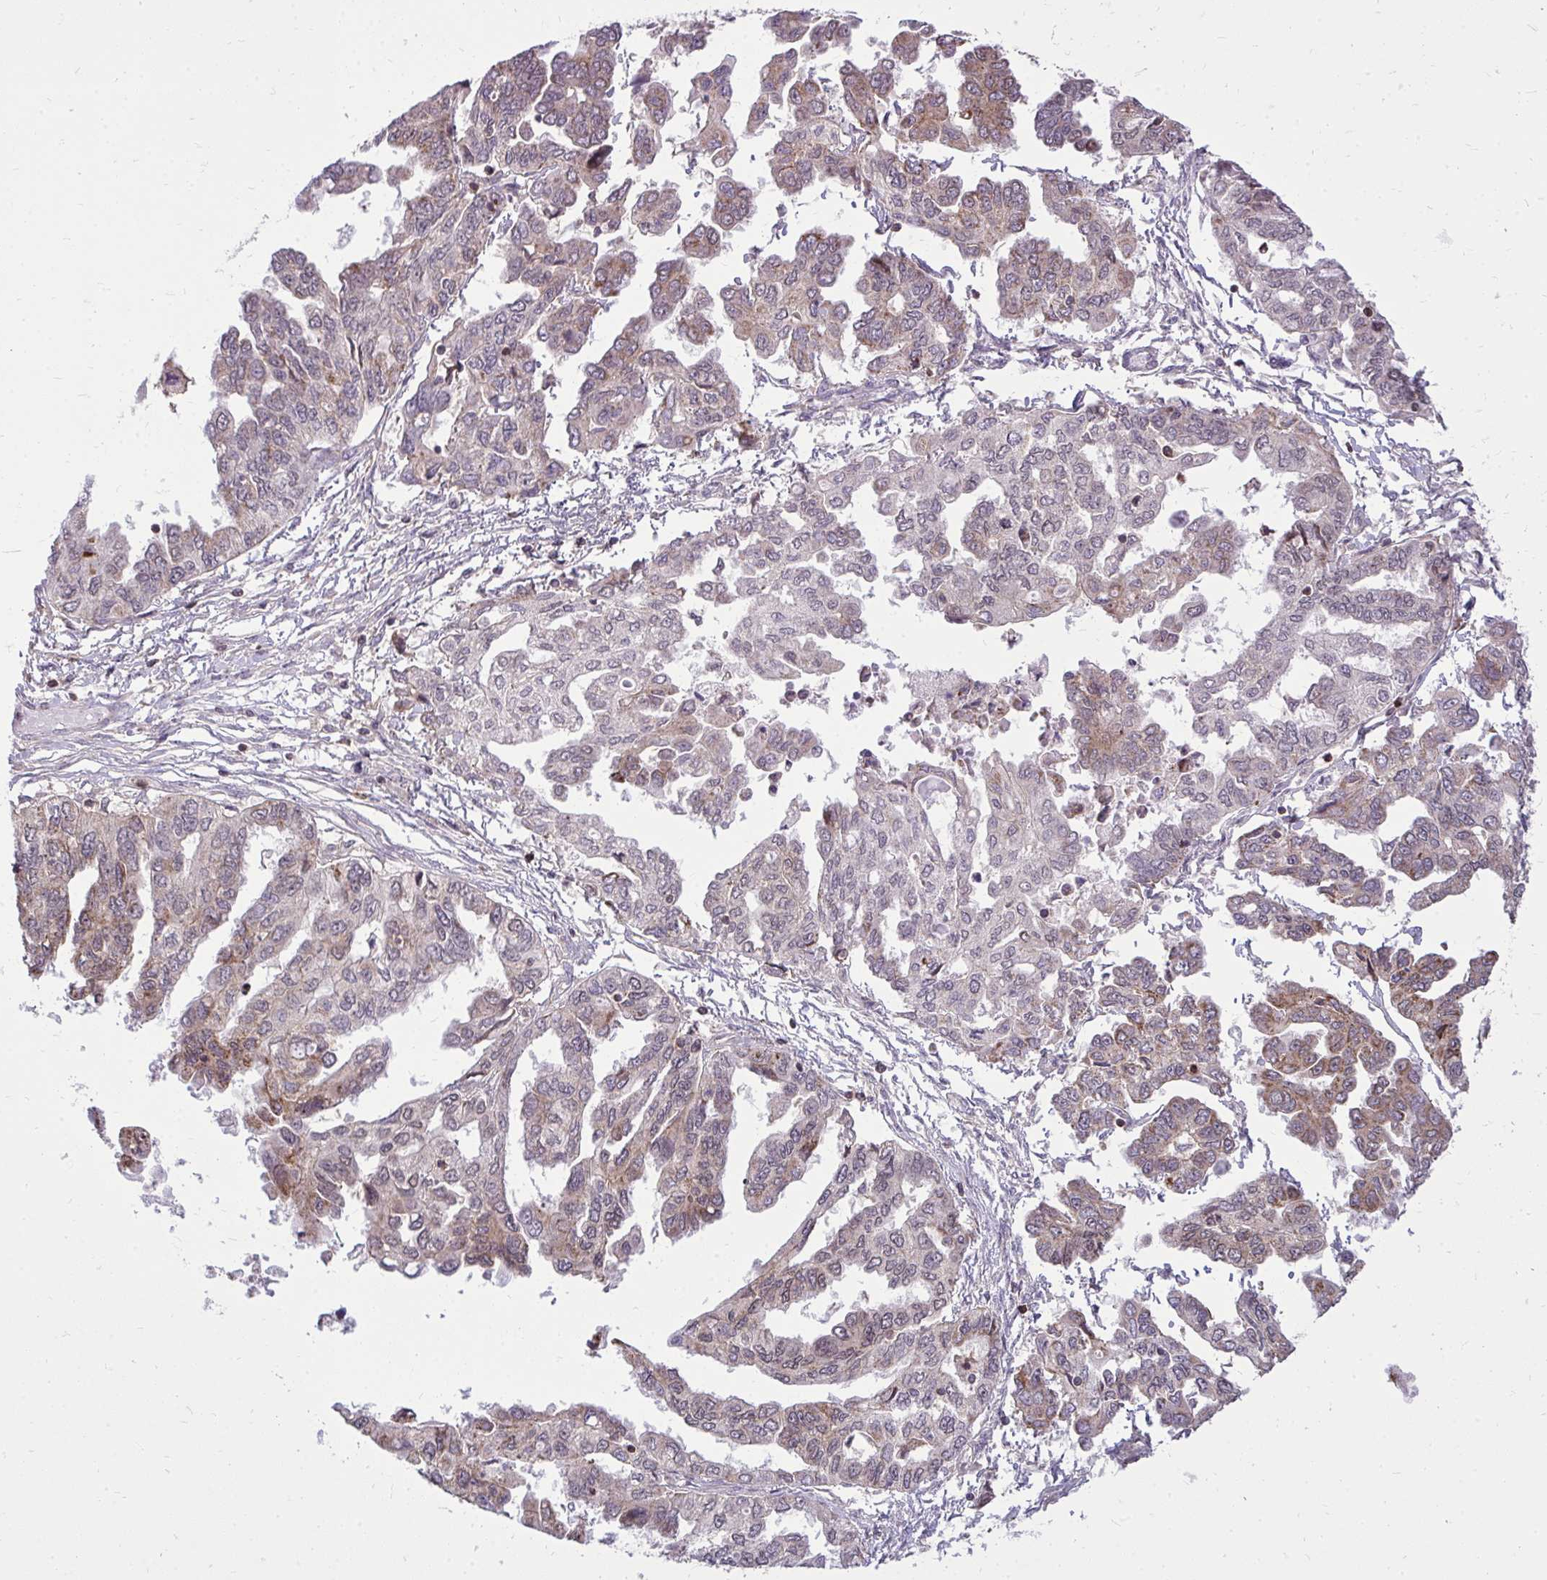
{"staining": {"intensity": "weak", "quantity": "25%-75%", "location": "cytoplasmic/membranous"}, "tissue": "ovarian cancer", "cell_type": "Tumor cells", "image_type": "cancer", "snomed": [{"axis": "morphology", "description": "Cystadenocarcinoma, serous, NOS"}, {"axis": "topography", "description": "Ovary"}], "caption": "A high-resolution histopathology image shows IHC staining of ovarian cancer, which shows weak cytoplasmic/membranous positivity in about 25%-75% of tumor cells.", "gene": "SLC7A5", "patient": {"sex": "female", "age": 53}}